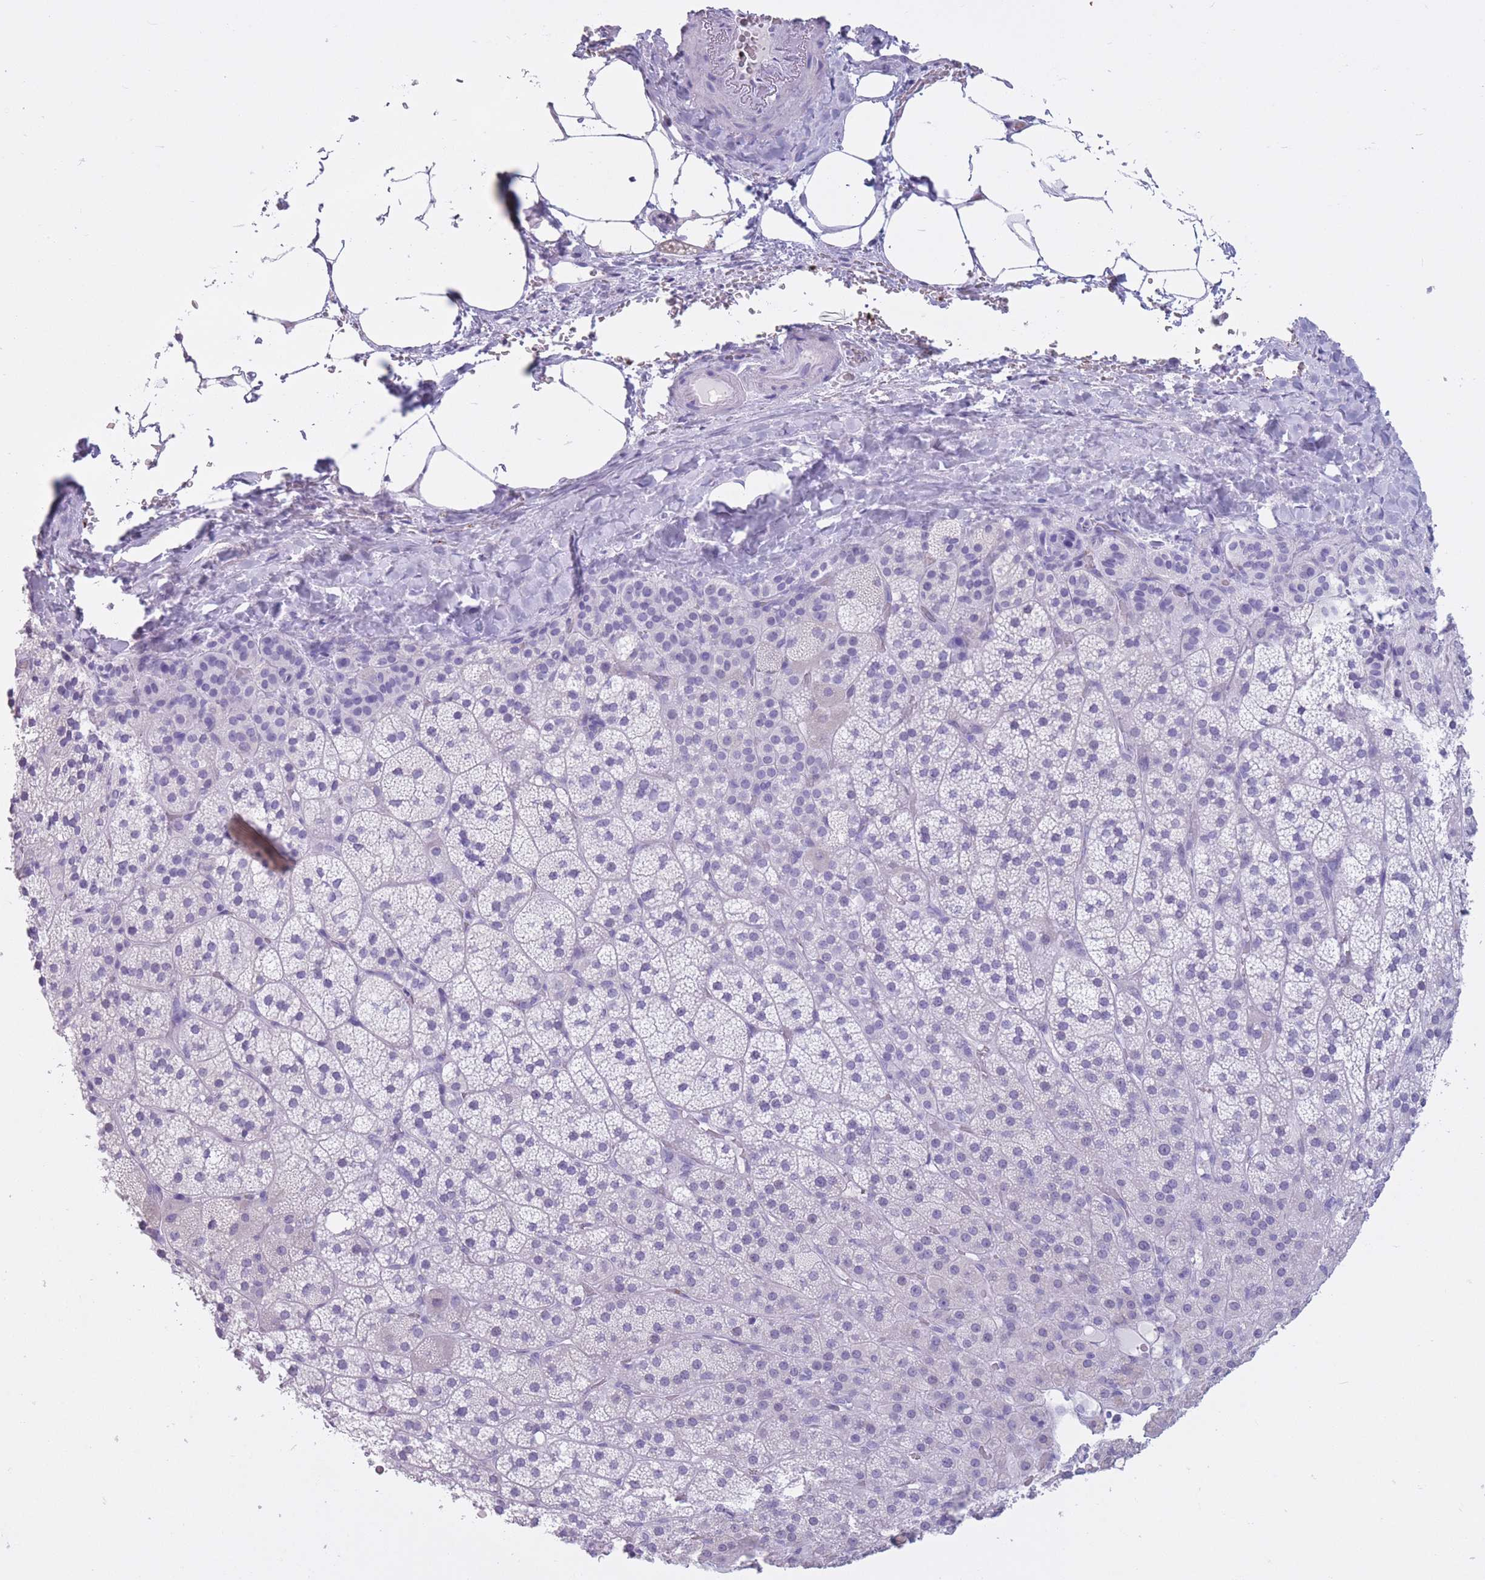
{"staining": {"intensity": "negative", "quantity": "none", "location": "none"}, "tissue": "adrenal gland", "cell_type": "Glandular cells", "image_type": "normal", "snomed": [{"axis": "morphology", "description": "Normal tissue, NOS"}, {"axis": "topography", "description": "Adrenal gland"}], "caption": "The histopathology image reveals no staining of glandular cells in normal adrenal gland.", "gene": "OR7C1", "patient": {"sex": "female", "age": 58}}